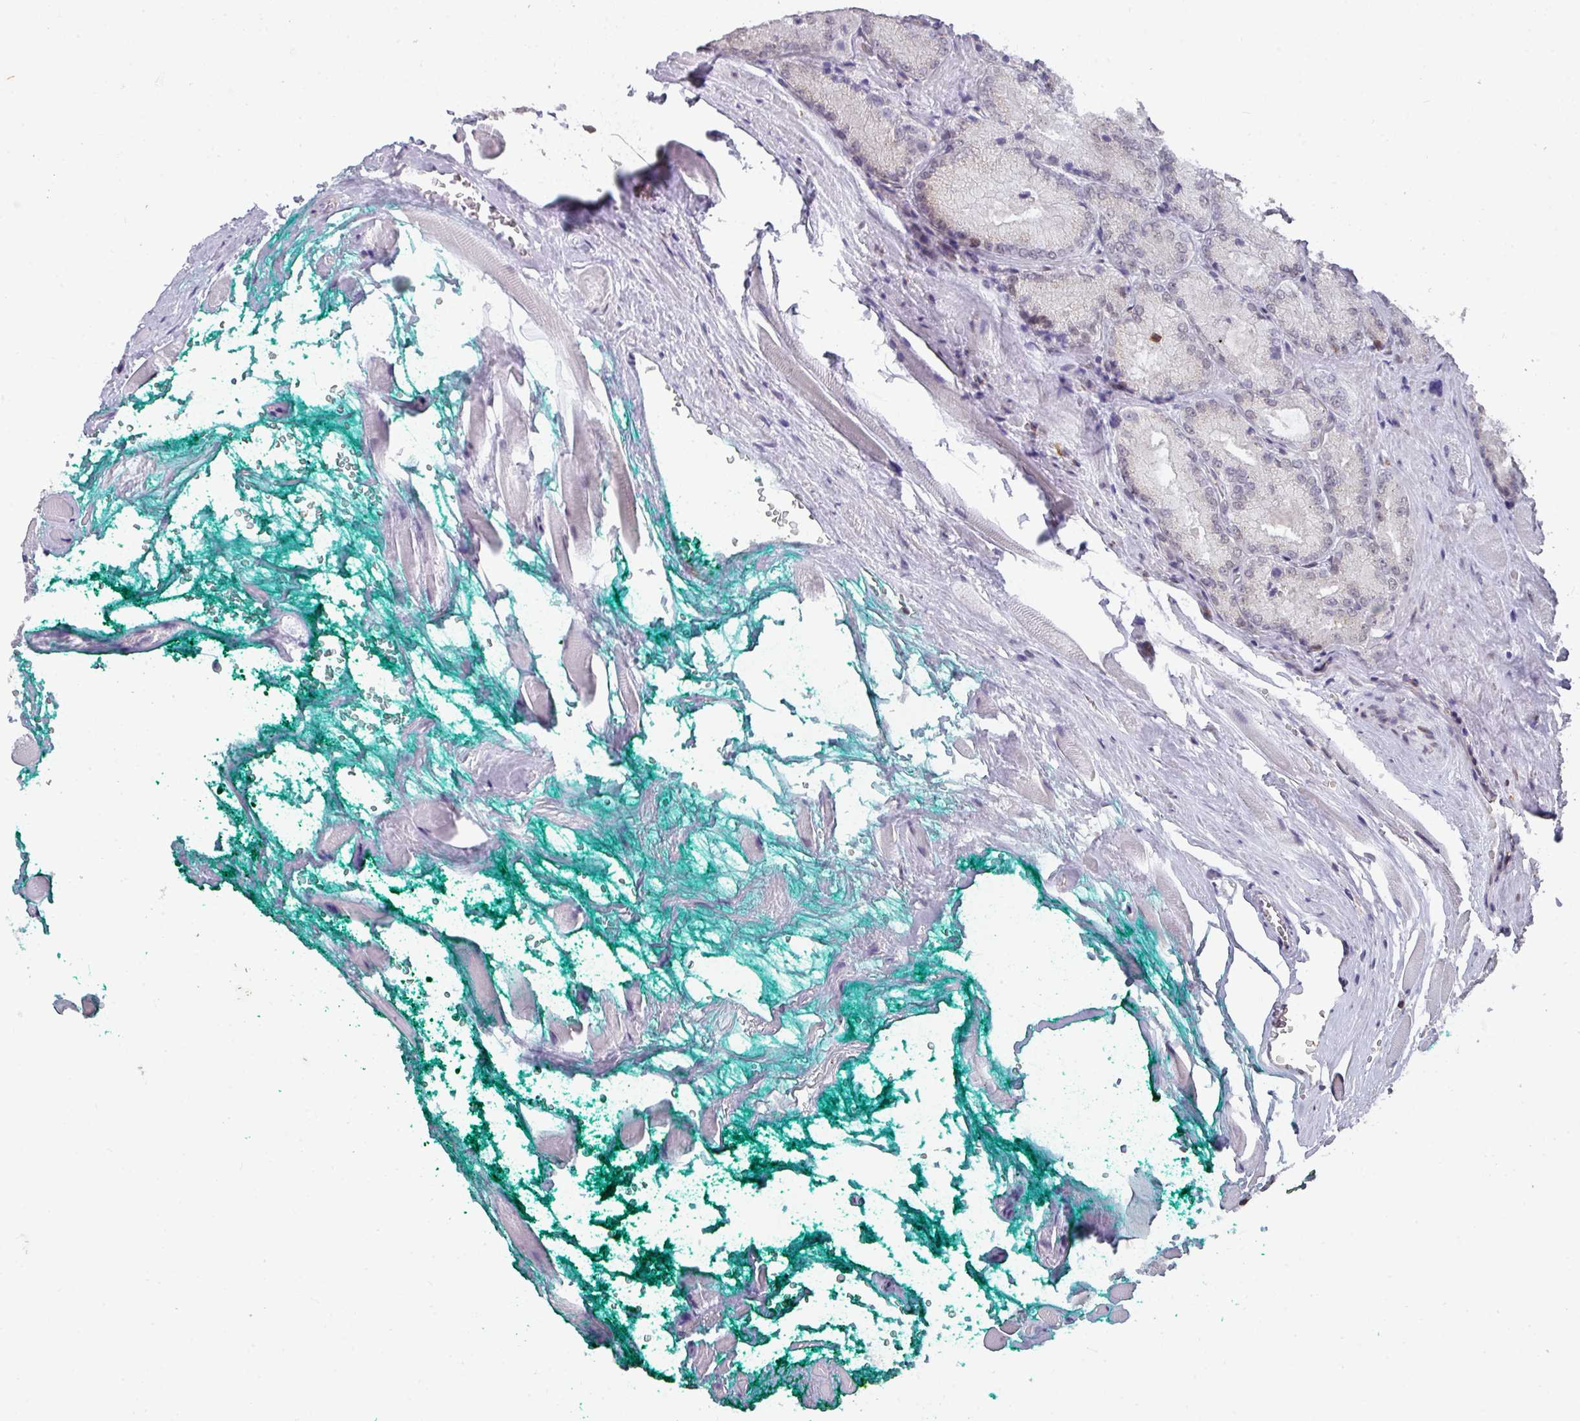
{"staining": {"intensity": "negative", "quantity": "none", "location": "none"}, "tissue": "prostate cancer", "cell_type": "Tumor cells", "image_type": "cancer", "snomed": [{"axis": "morphology", "description": "Adenocarcinoma, Low grade"}, {"axis": "topography", "description": "Prostate"}], "caption": "The histopathology image demonstrates no significant expression in tumor cells of prostate cancer. The staining was performed using DAB (3,3'-diaminobenzidine) to visualize the protein expression in brown, while the nuclei were stained in blue with hematoxylin (Magnification: 20x).", "gene": "RASAL3", "patient": {"sex": "male", "age": 74}}